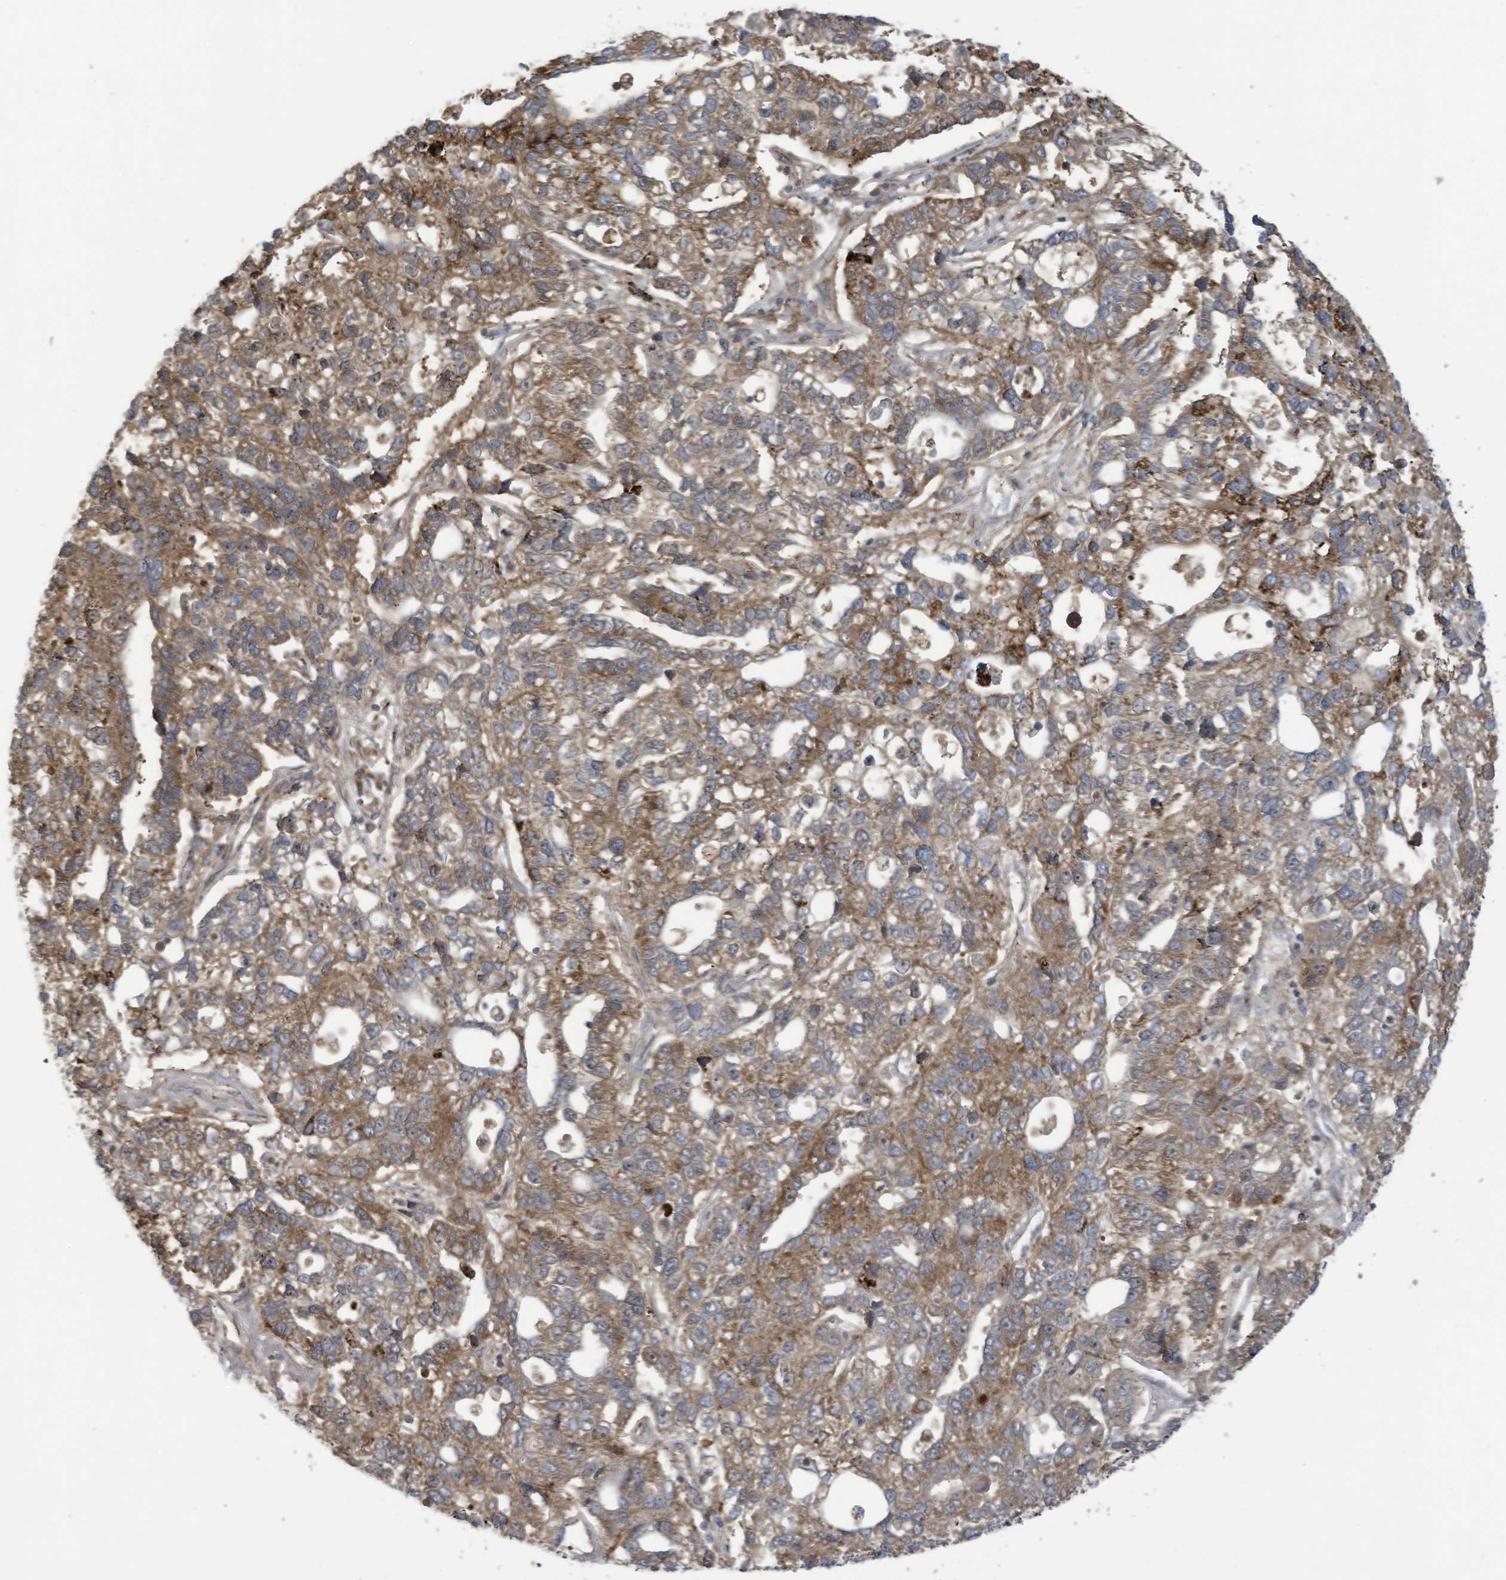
{"staining": {"intensity": "moderate", "quantity": ">75%", "location": "cytoplasmic/membranous"}, "tissue": "pancreatic cancer", "cell_type": "Tumor cells", "image_type": "cancer", "snomed": [{"axis": "morphology", "description": "Adenocarcinoma, NOS"}, {"axis": "topography", "description": "Pancreas"}], "caption": "Pancreatic cancer (adenocarcinoma) stained with immunohistochemistry (IHC) exhibits moderate cytoplasmic/membranous expression in approximately >75% of tumor cells.", "gene": "COX10", "patient": {"sex": "female", "age": 61}}